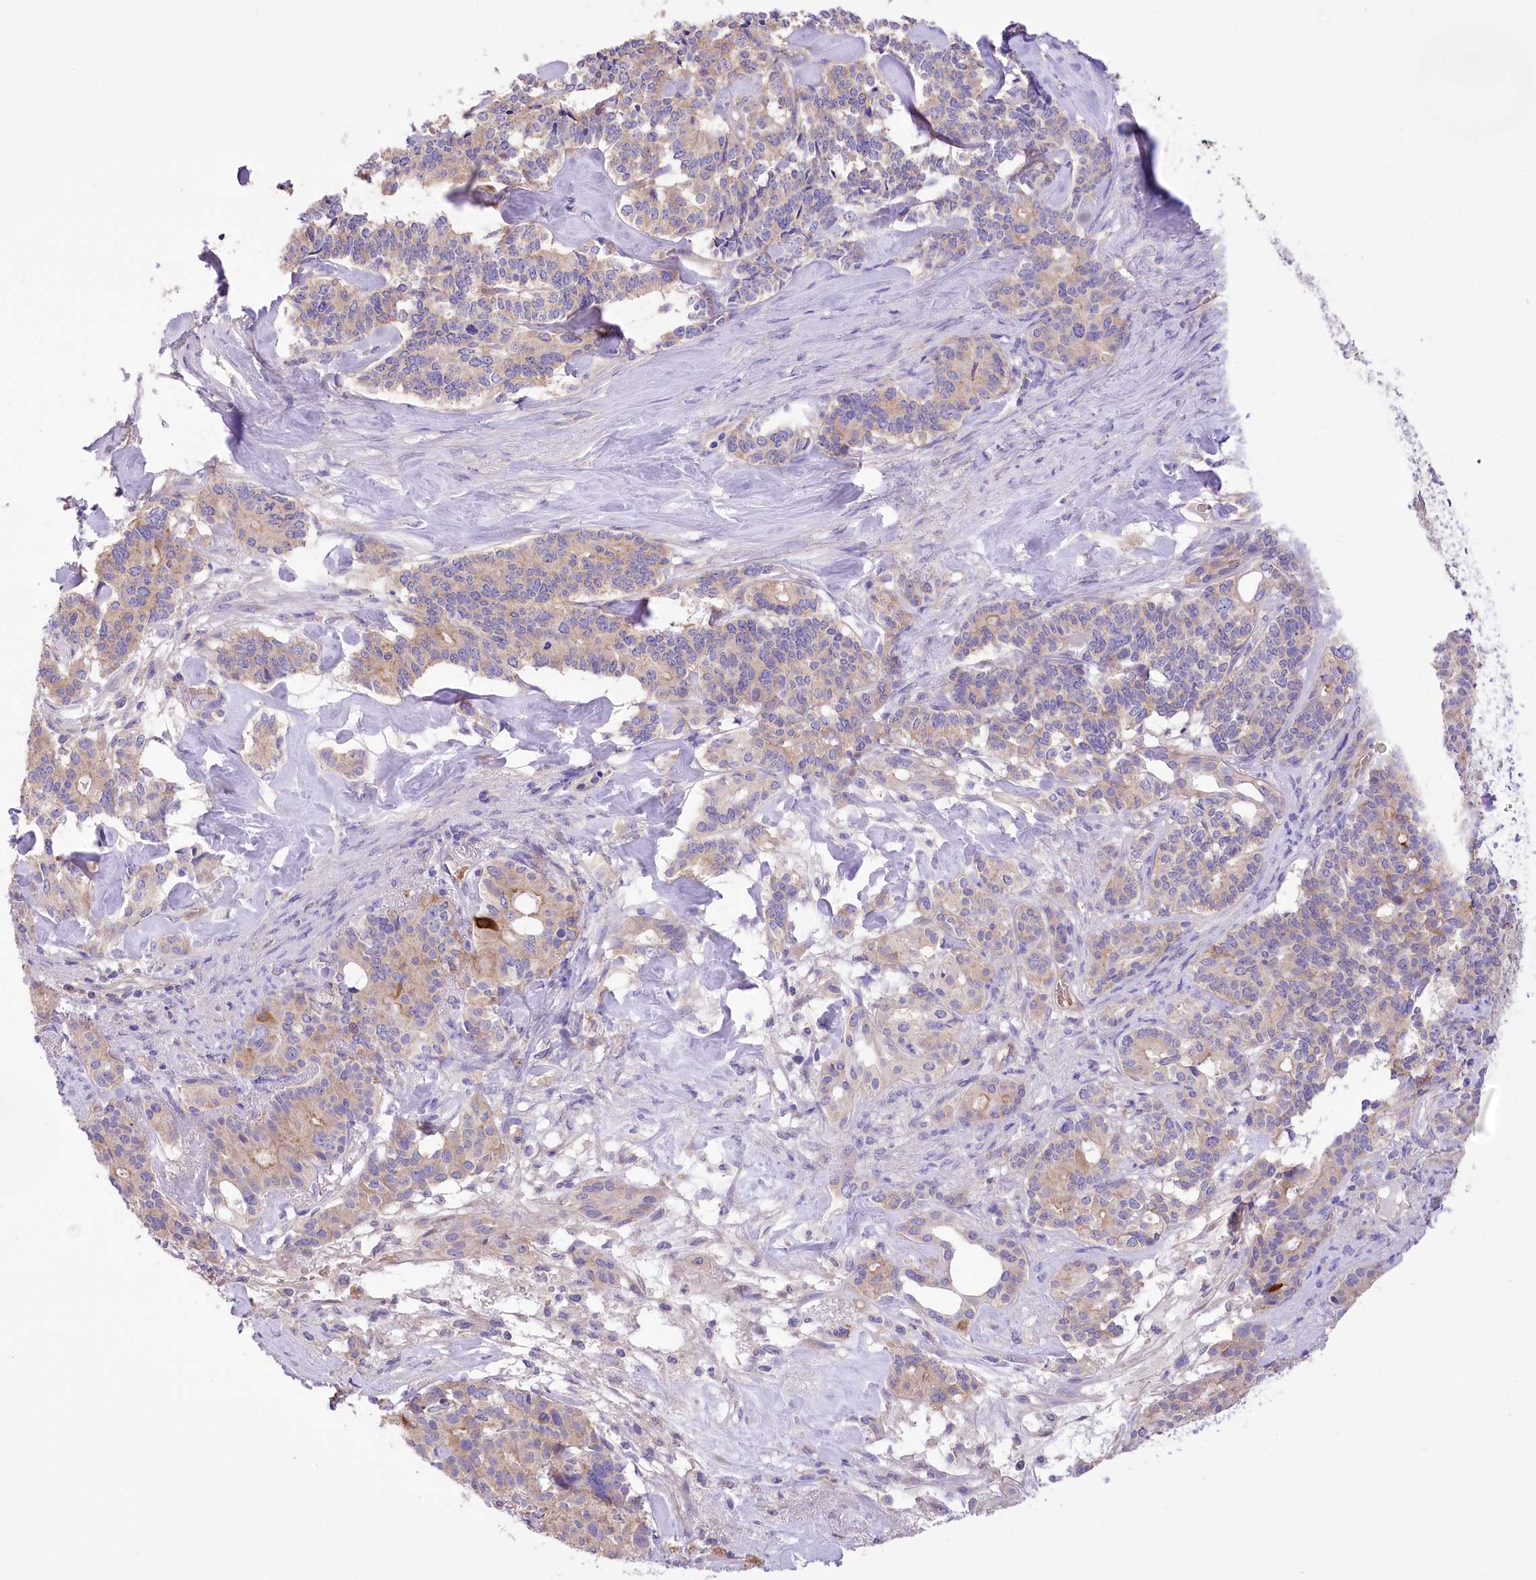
{"staining": {"intensity": "moderate", "quantity": ">75%", "location": "cytoplasmic/membranous"}, "tissue": "pancreatic cancer", "cell_type": "Tumor cells", "image_type": "cancer", "snomed": [{"axis": "morphology", "description": "Adenocarcinoma, NOS"}, {"axis": "topography", "description": "Pancreas"}], "caption": "Tumor cells show medium levels of moderate cytoplasmic/membranous positivity in approximately >75% of cells in human pancreatic cancer (adenocarcinoma).", "gene": "PRSS53", "patient": {"sex": "female", "age": 74}}